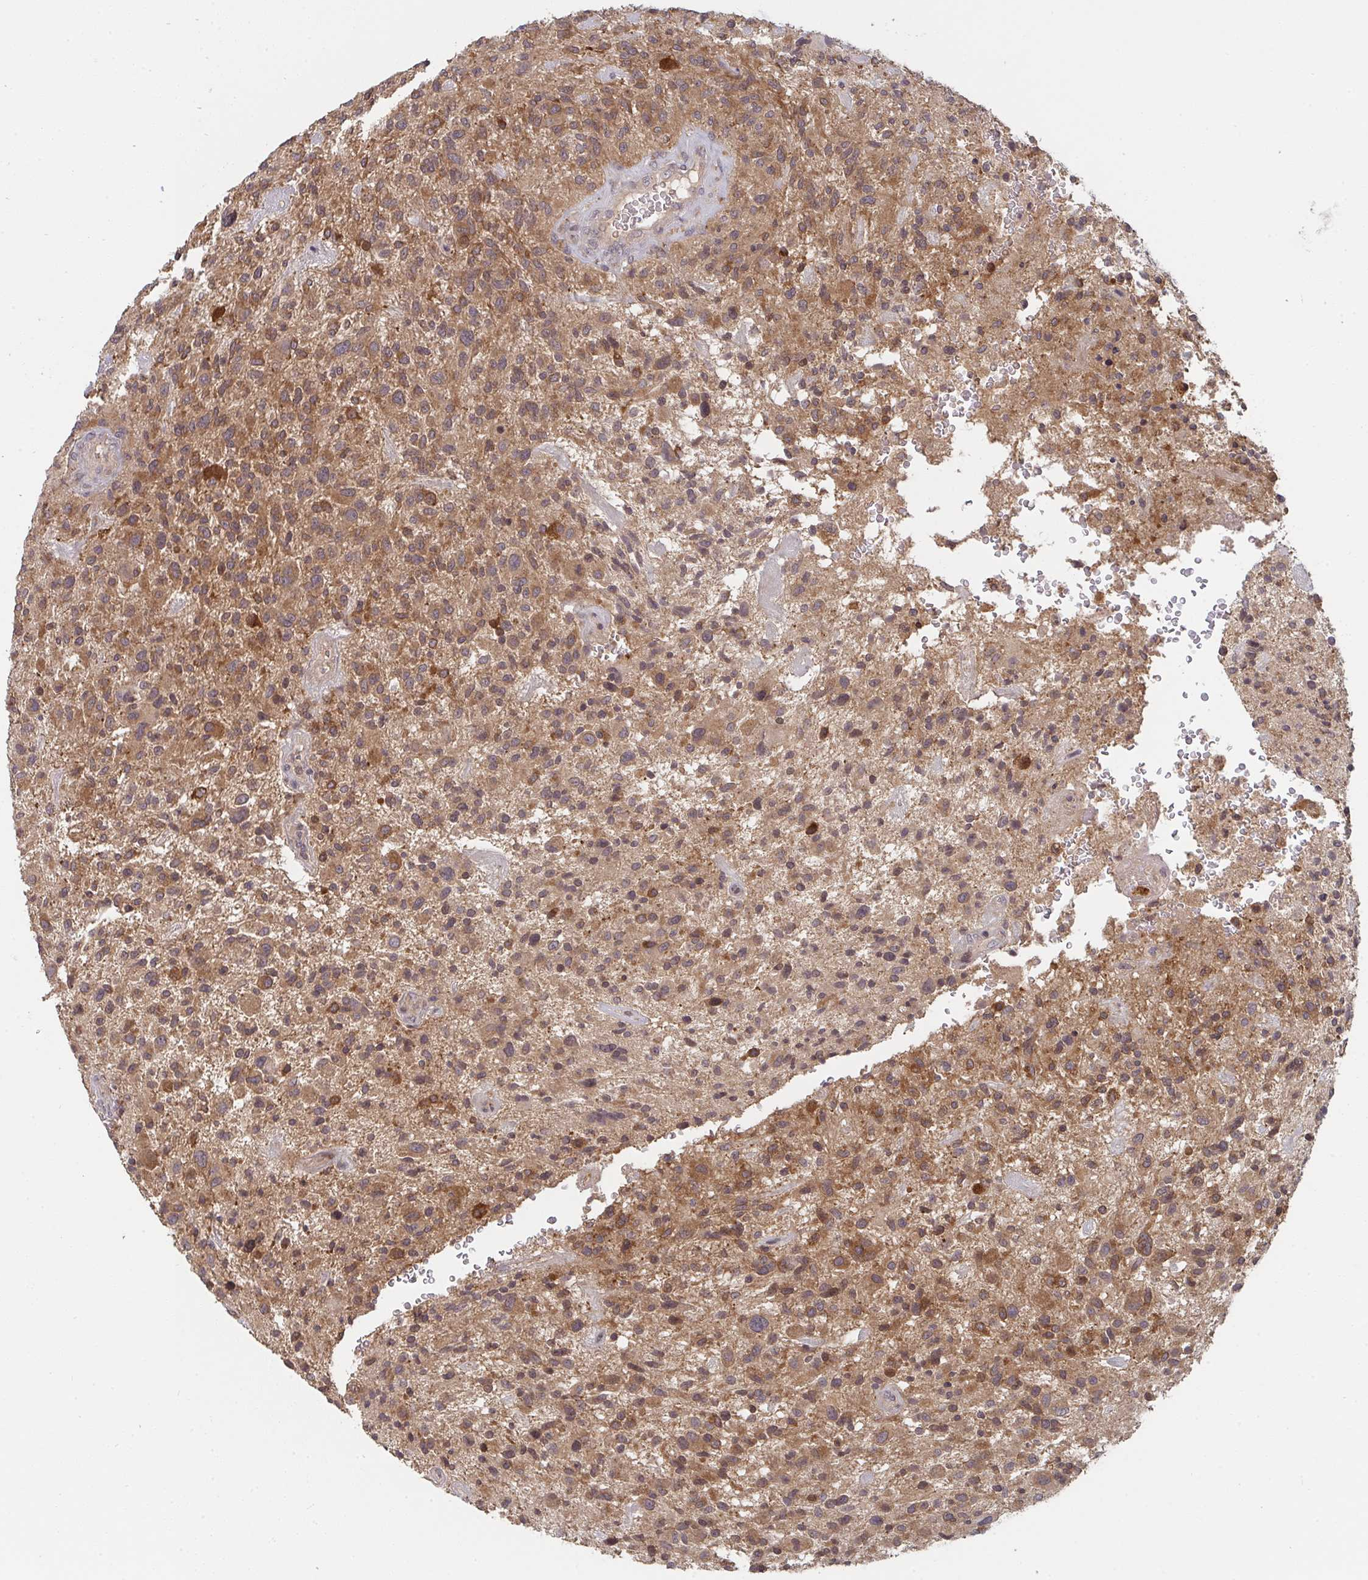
{"staining": {"intensity": "moderate", "quantity": ">75%", "location": "cytoplasmic/membranous"}, "tissue": "glioma", "cell_type": "Tumor cells", "image_type": "cancer", "snomed": [{"axis": "morphology", "description": "Glioma, malignant, High grade"}, {"axis": "topography", "description": "Brain"}], "caption": "Immunohistochemical staining of glioma shows moderate cytoplasmic/membranous protein positivity in about >75% of tumor cells.", "gene": "DCST1", "patient": {"sex": "male", "age": 47}}